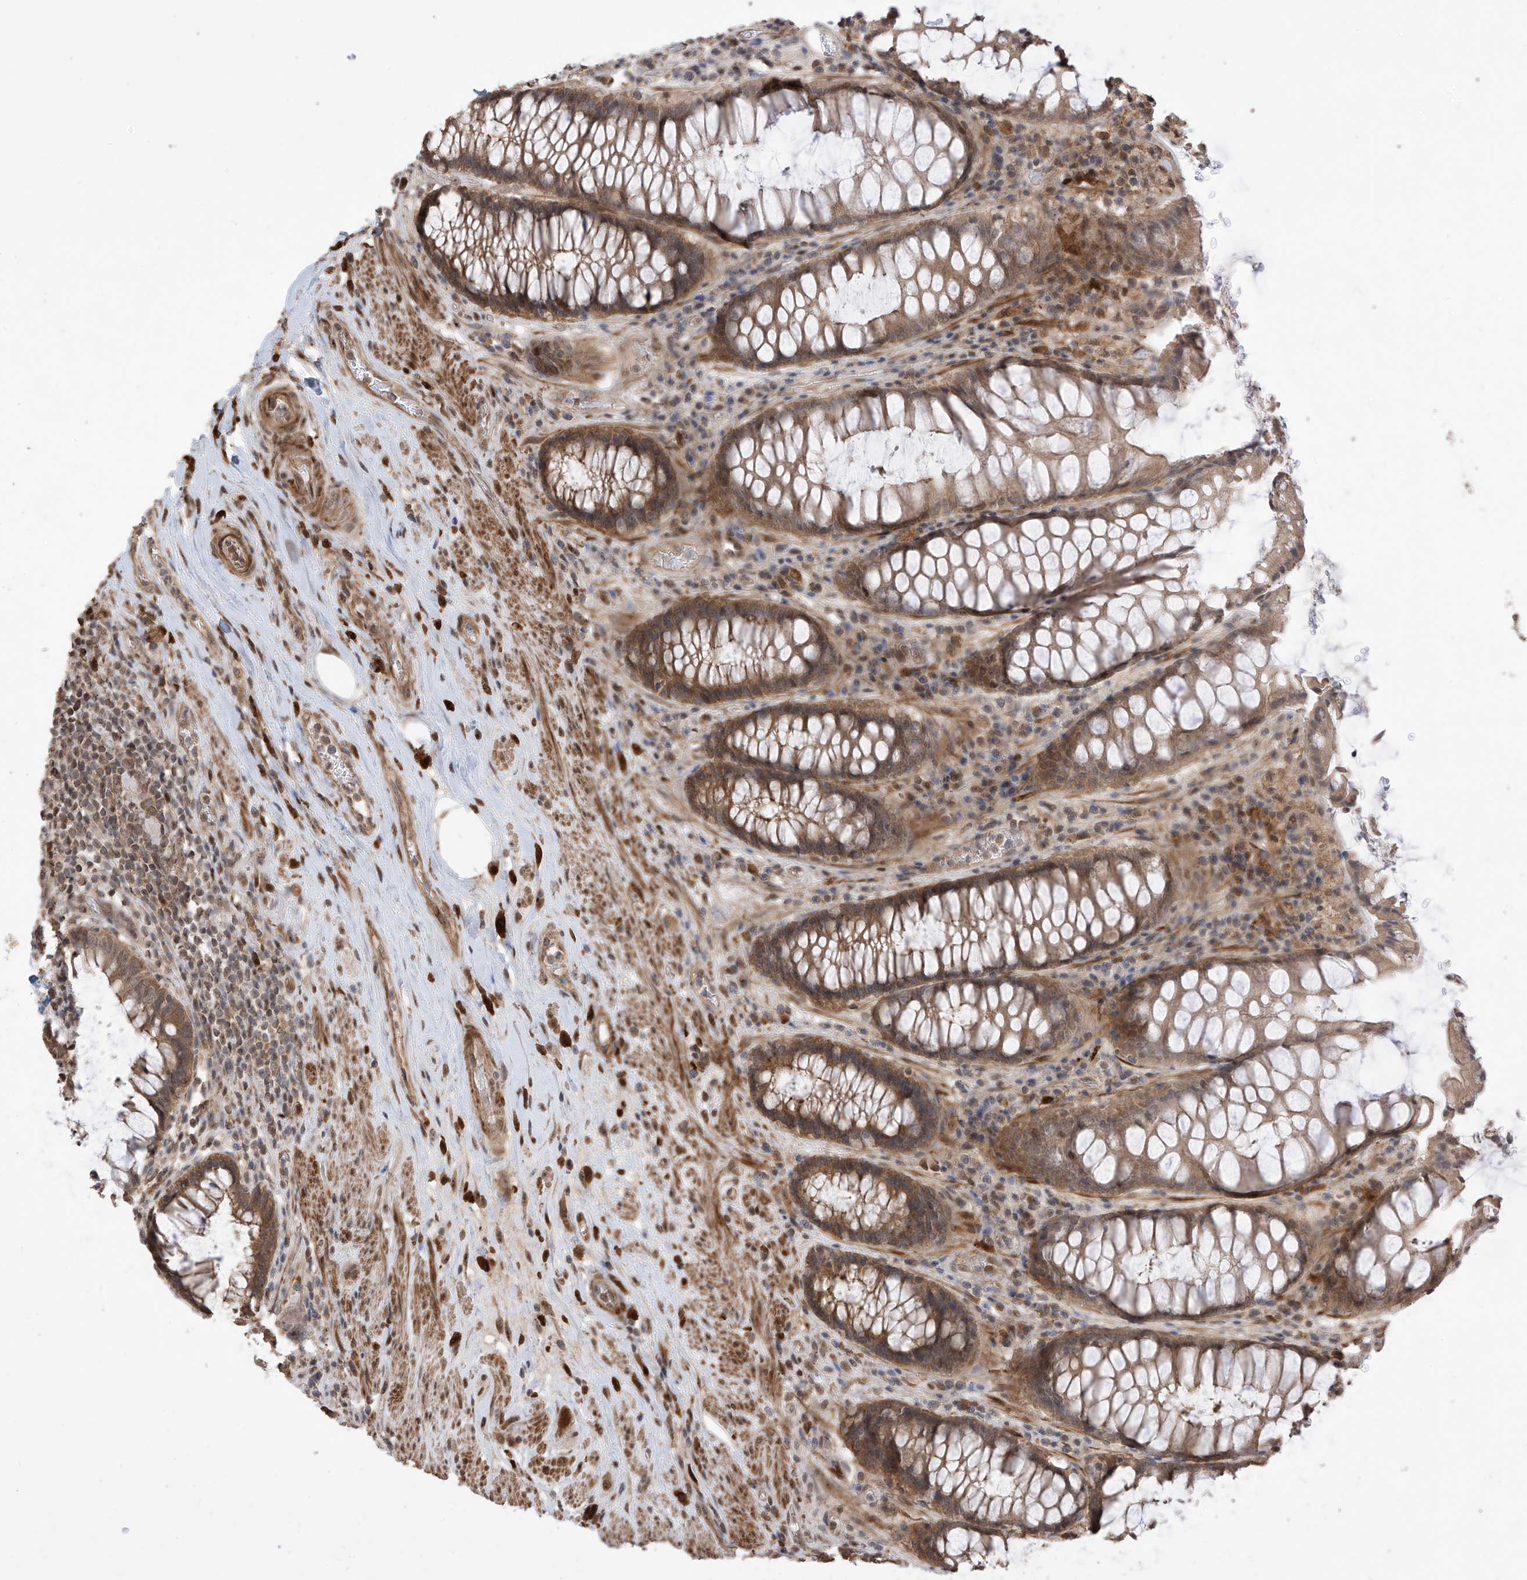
{"staining": {"intensity": "moderate", "quantity": ">75%", "location": "cytoplasmic/membranous,nuclear"}, "tissue": "rectum", "cell_type": "Glandular cells", "image_type": "normal", "snomed": [{"axis": "morphology", "description": "Normal tissue, NOS"}, {"axis": "topography", "description": "Rectum"}], "caption": "A brown stain highlights moderate cytoplasmic/membranous,nuclear expression of a protein in glandular cells of benign rectum. (DAB (3,3'-diaminobenzidine) IHC, brown staining for protein, blue staining for nuclei).", "gene": "LATS1", "patient": {"sex": "male", "age": 64}}